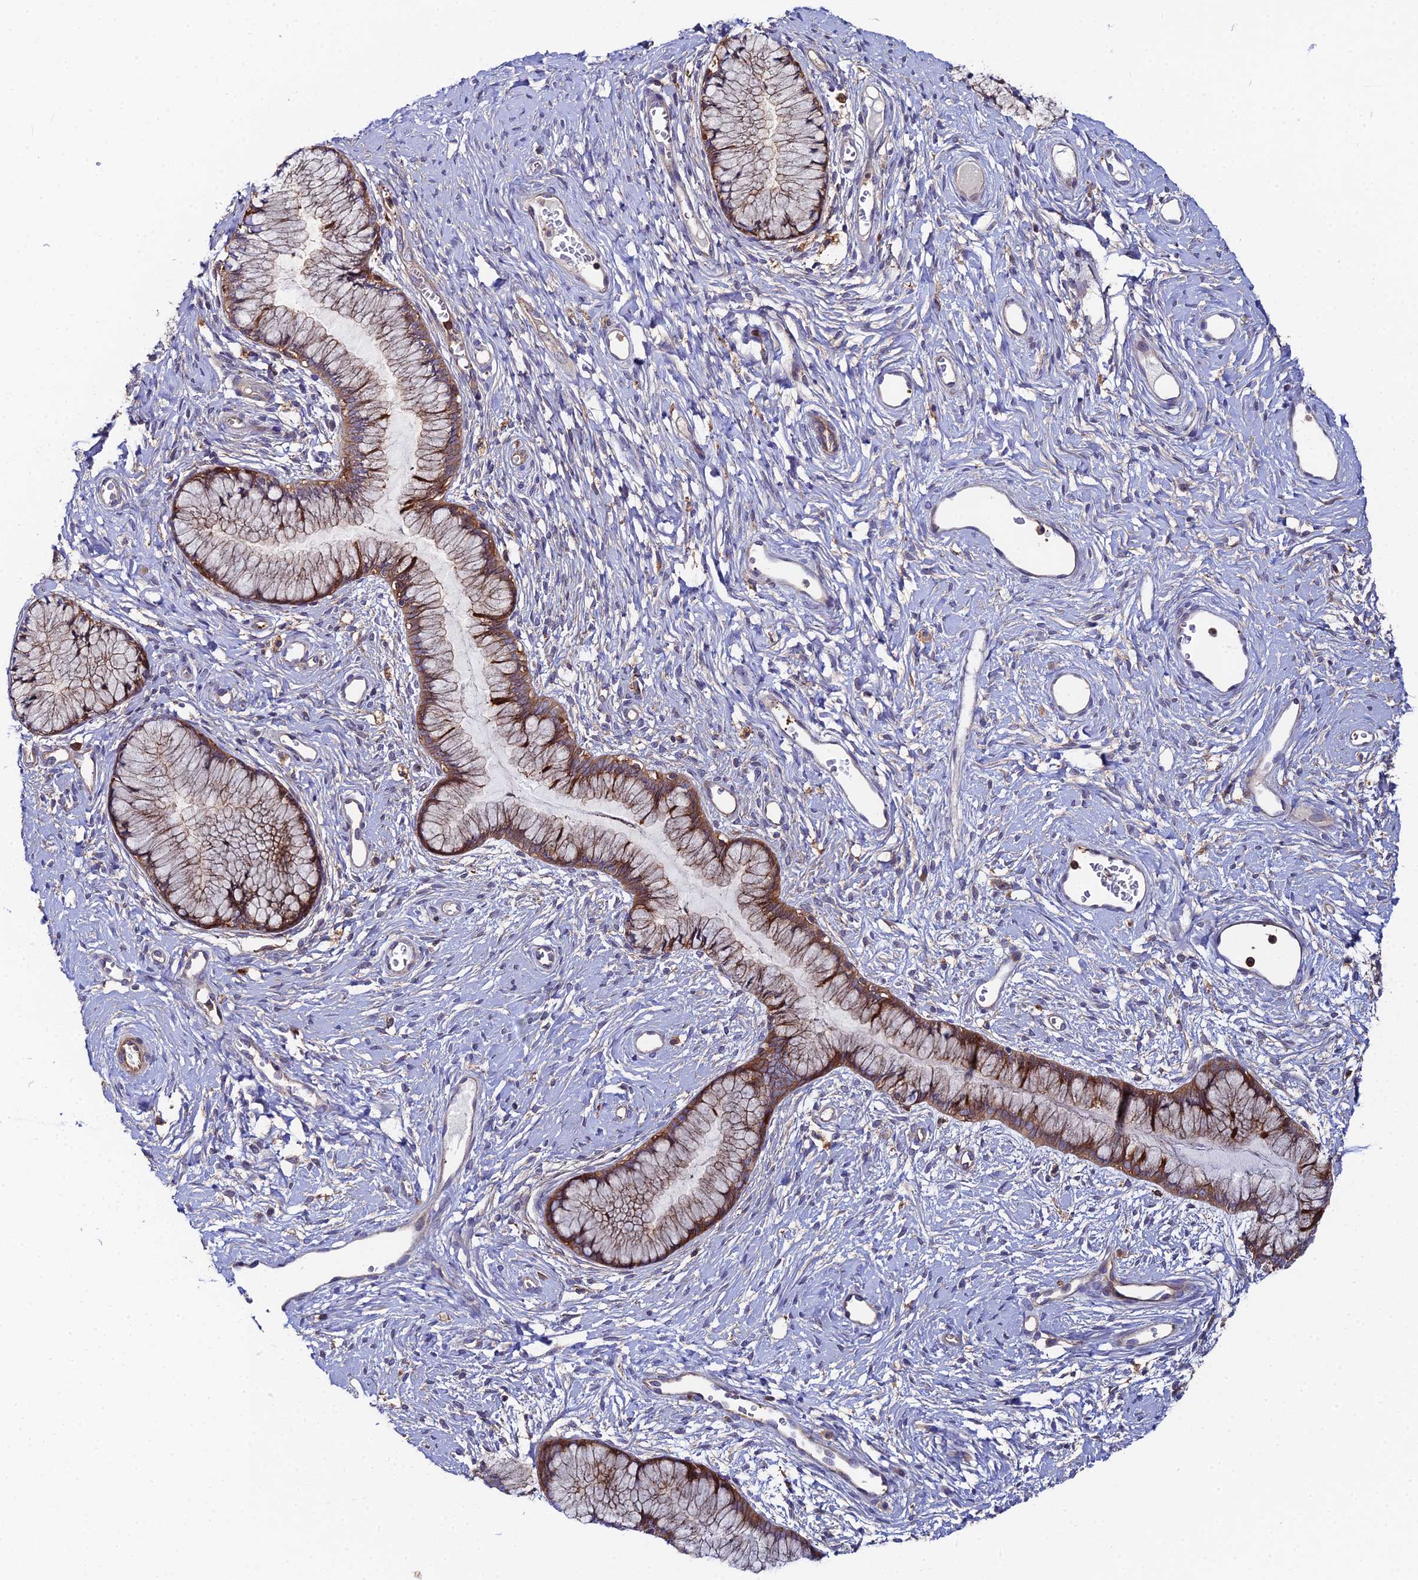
{"staining": {"intensity": "moderate", "quantity": ">75%", "location": "cytoplasmic/membranous"}, "tissue": "cervix", "cell_type": "Glandular cells", "image_type": "normal", "snomed": [{"axis": "morphology", "description": "Normal tissue, NOS"}, {"axis": "topography", "description": "Cervix"}], "caption": "Glandular cells demonstrate moderate cytoplasmic/membranous positivity in approximately >75% of cells in benign cervix.", "gene": "GNG5B", "patient": {"sex": "female", "age": 42}}